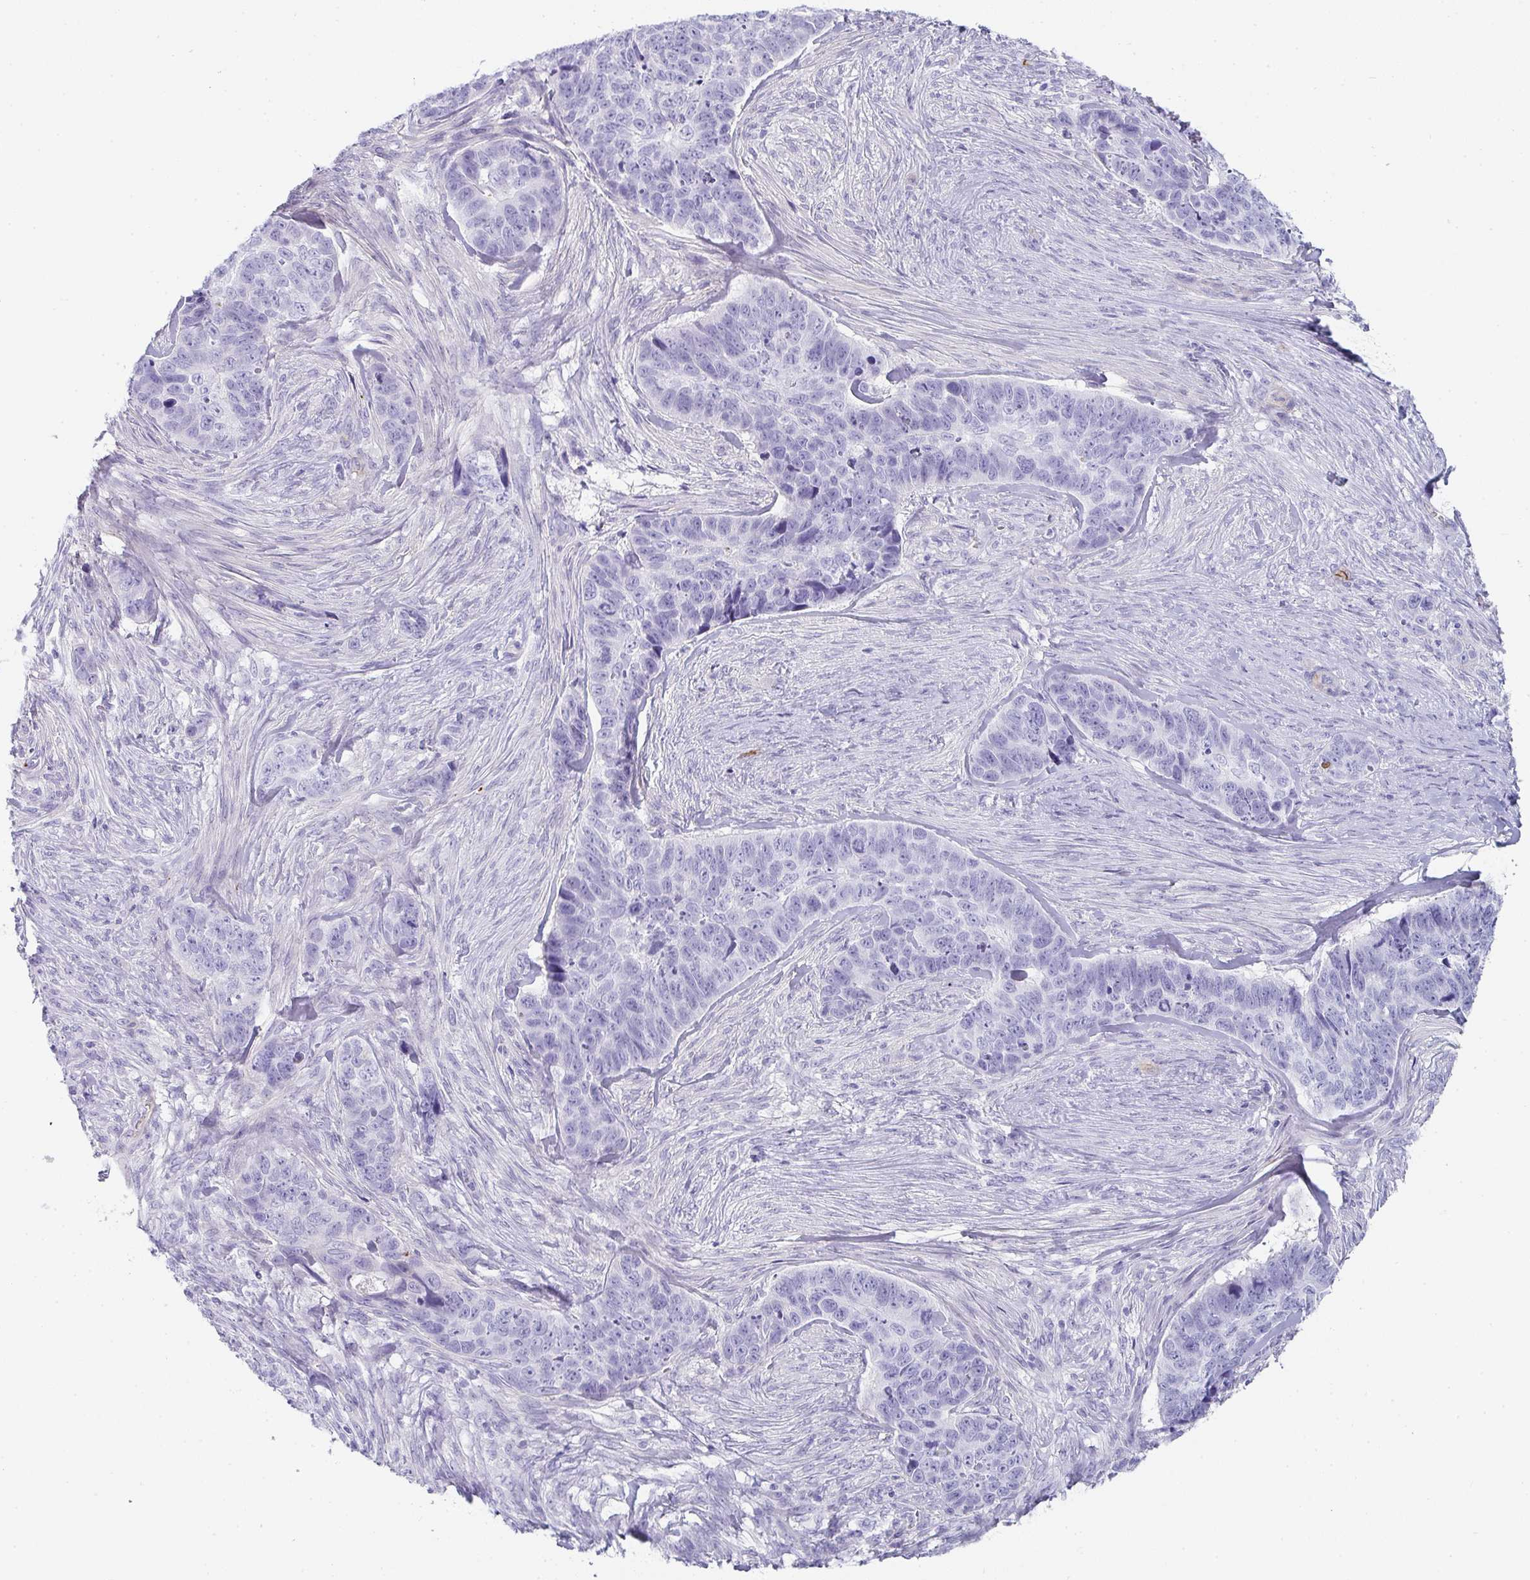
{"staining": {"intensity": "negative", "quantity": "none", "location": "none"}, "tissue": "skin cancer", "cell_type": "Tumor cells", "image_type": "cancer", "snomed": [{"axis": "morphology", "description": "Basal cell carcinoma"}, {"axis": "topography", "description": "Skin"}], "caption": "Immunohistochemical staining of basal cell carcinoma (skin) shows no significant positivity in tumor cells.", "gene": "PRND", "patient": {"sex": "female", "age": 82}}